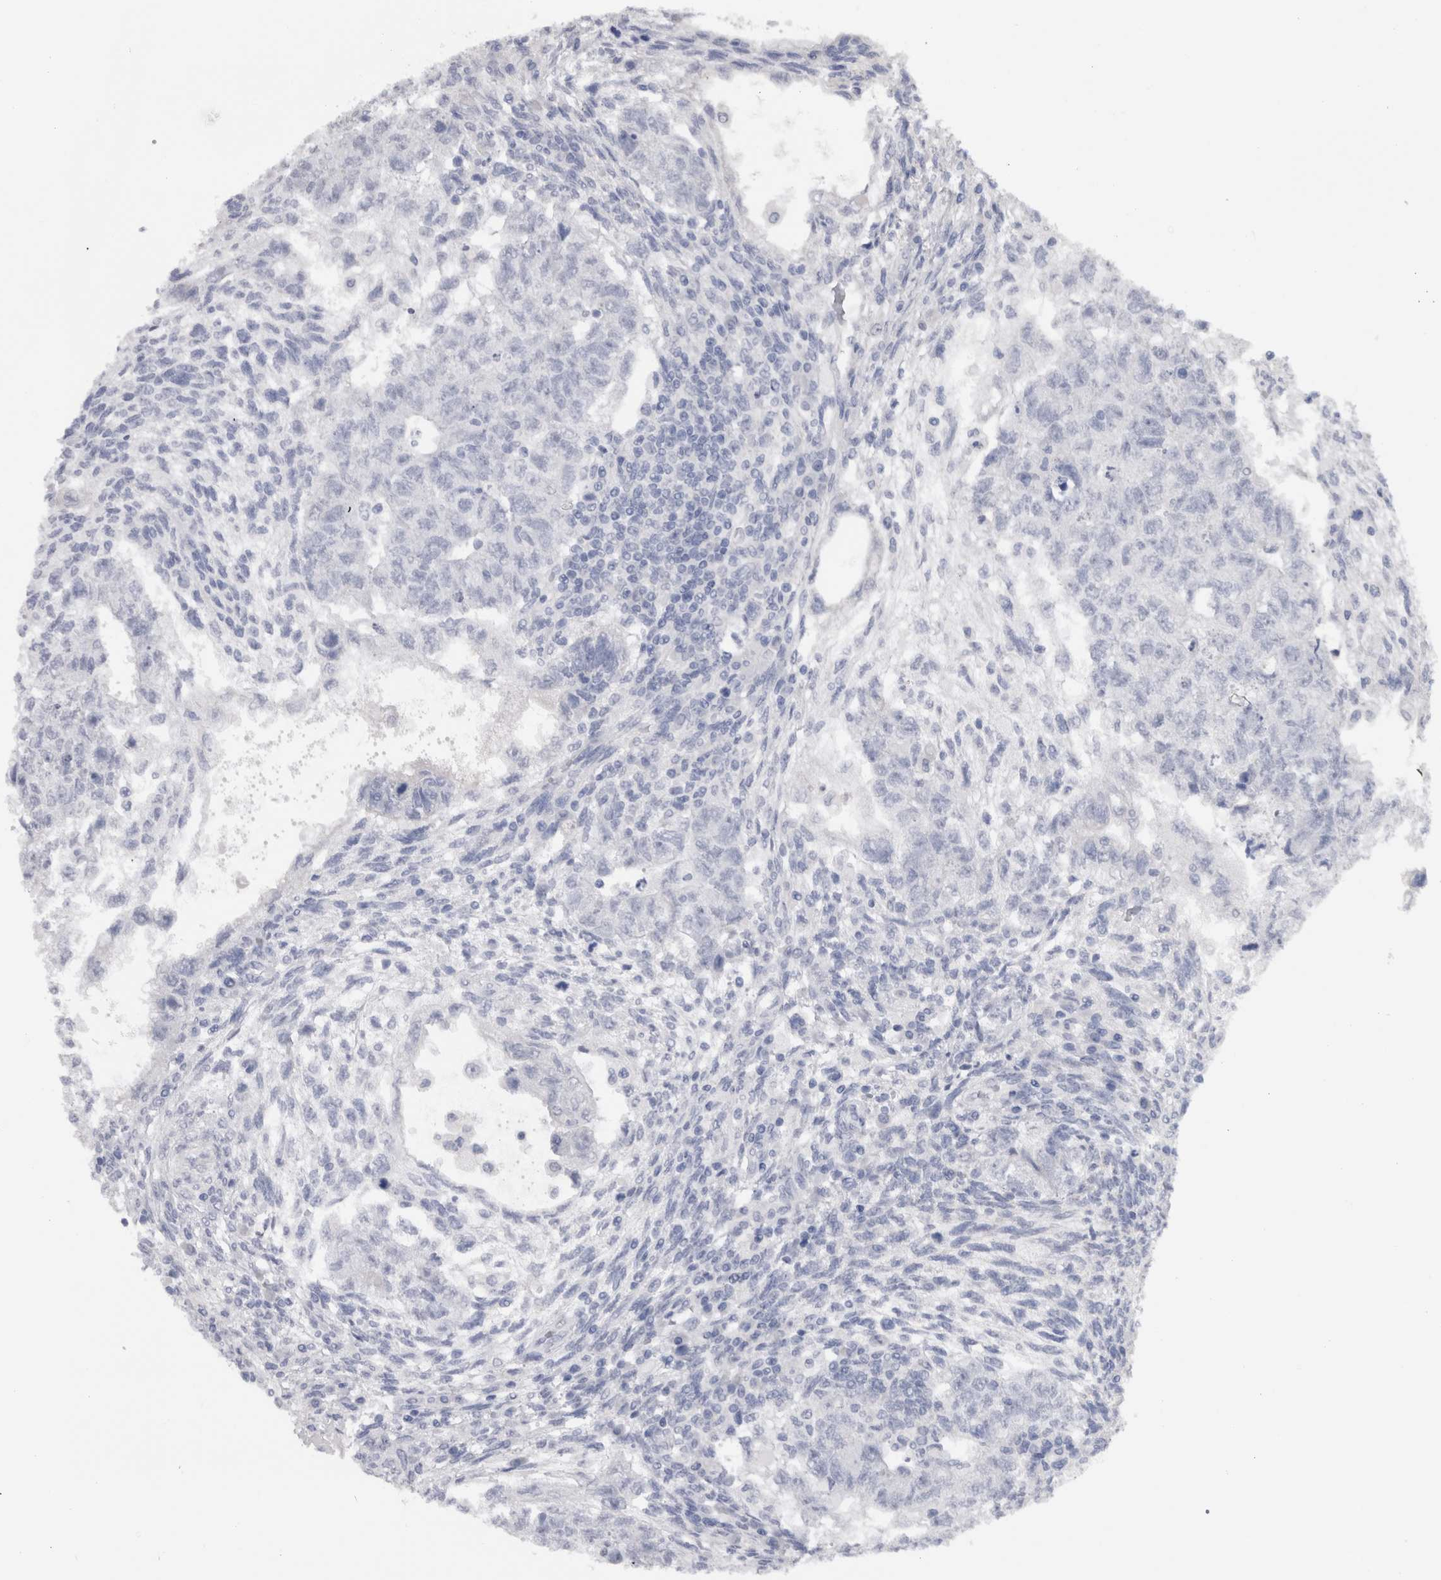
{"staining": {"intensity": "negative", "quantity": "none", "location": "none"}, "tissue": "testis cancer", "cell_type": "Tumor cells", "image_type": "cancer", "snomed": [{"axis": "morphology", "description": "Normal tissue, NOS"}, {"axis": "morphology", "description": "Carcinoma, Embryonal, NOS"}, {"axis": "topography", "description": "Testis"}], "caption": "Immunohistochemistry (IHC) photomicrograph of neoplastic tissue: human testis cancer stained with DAB demonstrates no significant protein staining in tumor cells.", "gene": "MSMB", "patient": {"sex": "male", "age": 36}}